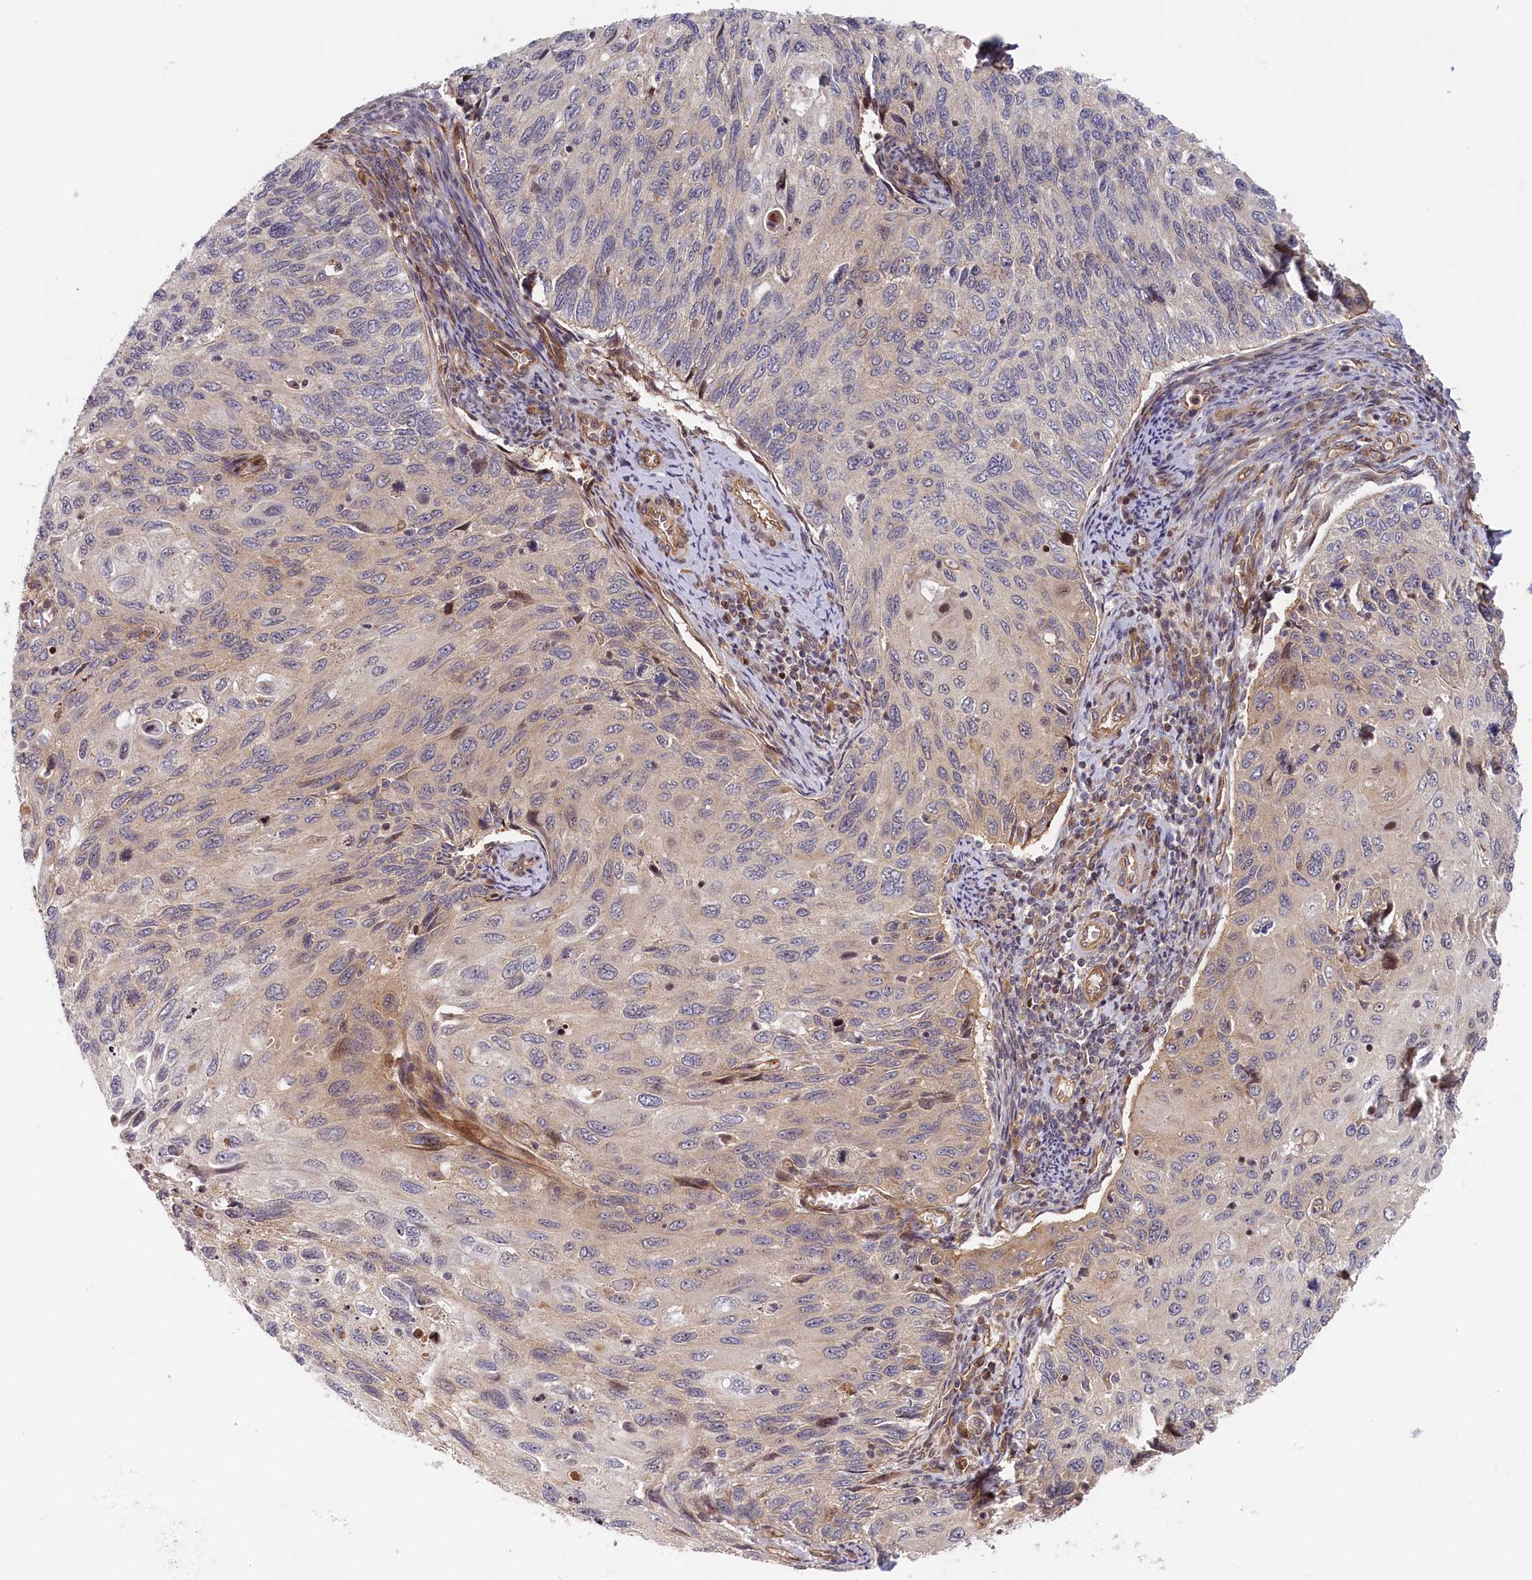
{"staining": {"intensity": "negative", "quantity": "none", "location": "none"}, "tissue": "cervical cancer", "cell_type": "Tumor cells", "image_type": "cancer", "snomed": [{"axis": "morphology", "description": "Squamous cell carcinoma, NOS"}, {"axis": "topography", "description": "Cervix"}], "caption": "Immunohistochemistry (IHC) image of cervical cancer stained for a protein (brown), which reveals no staining in tumor cells.", "gene": "CEP44", "patient": {"sex": "female", "age": 70}}